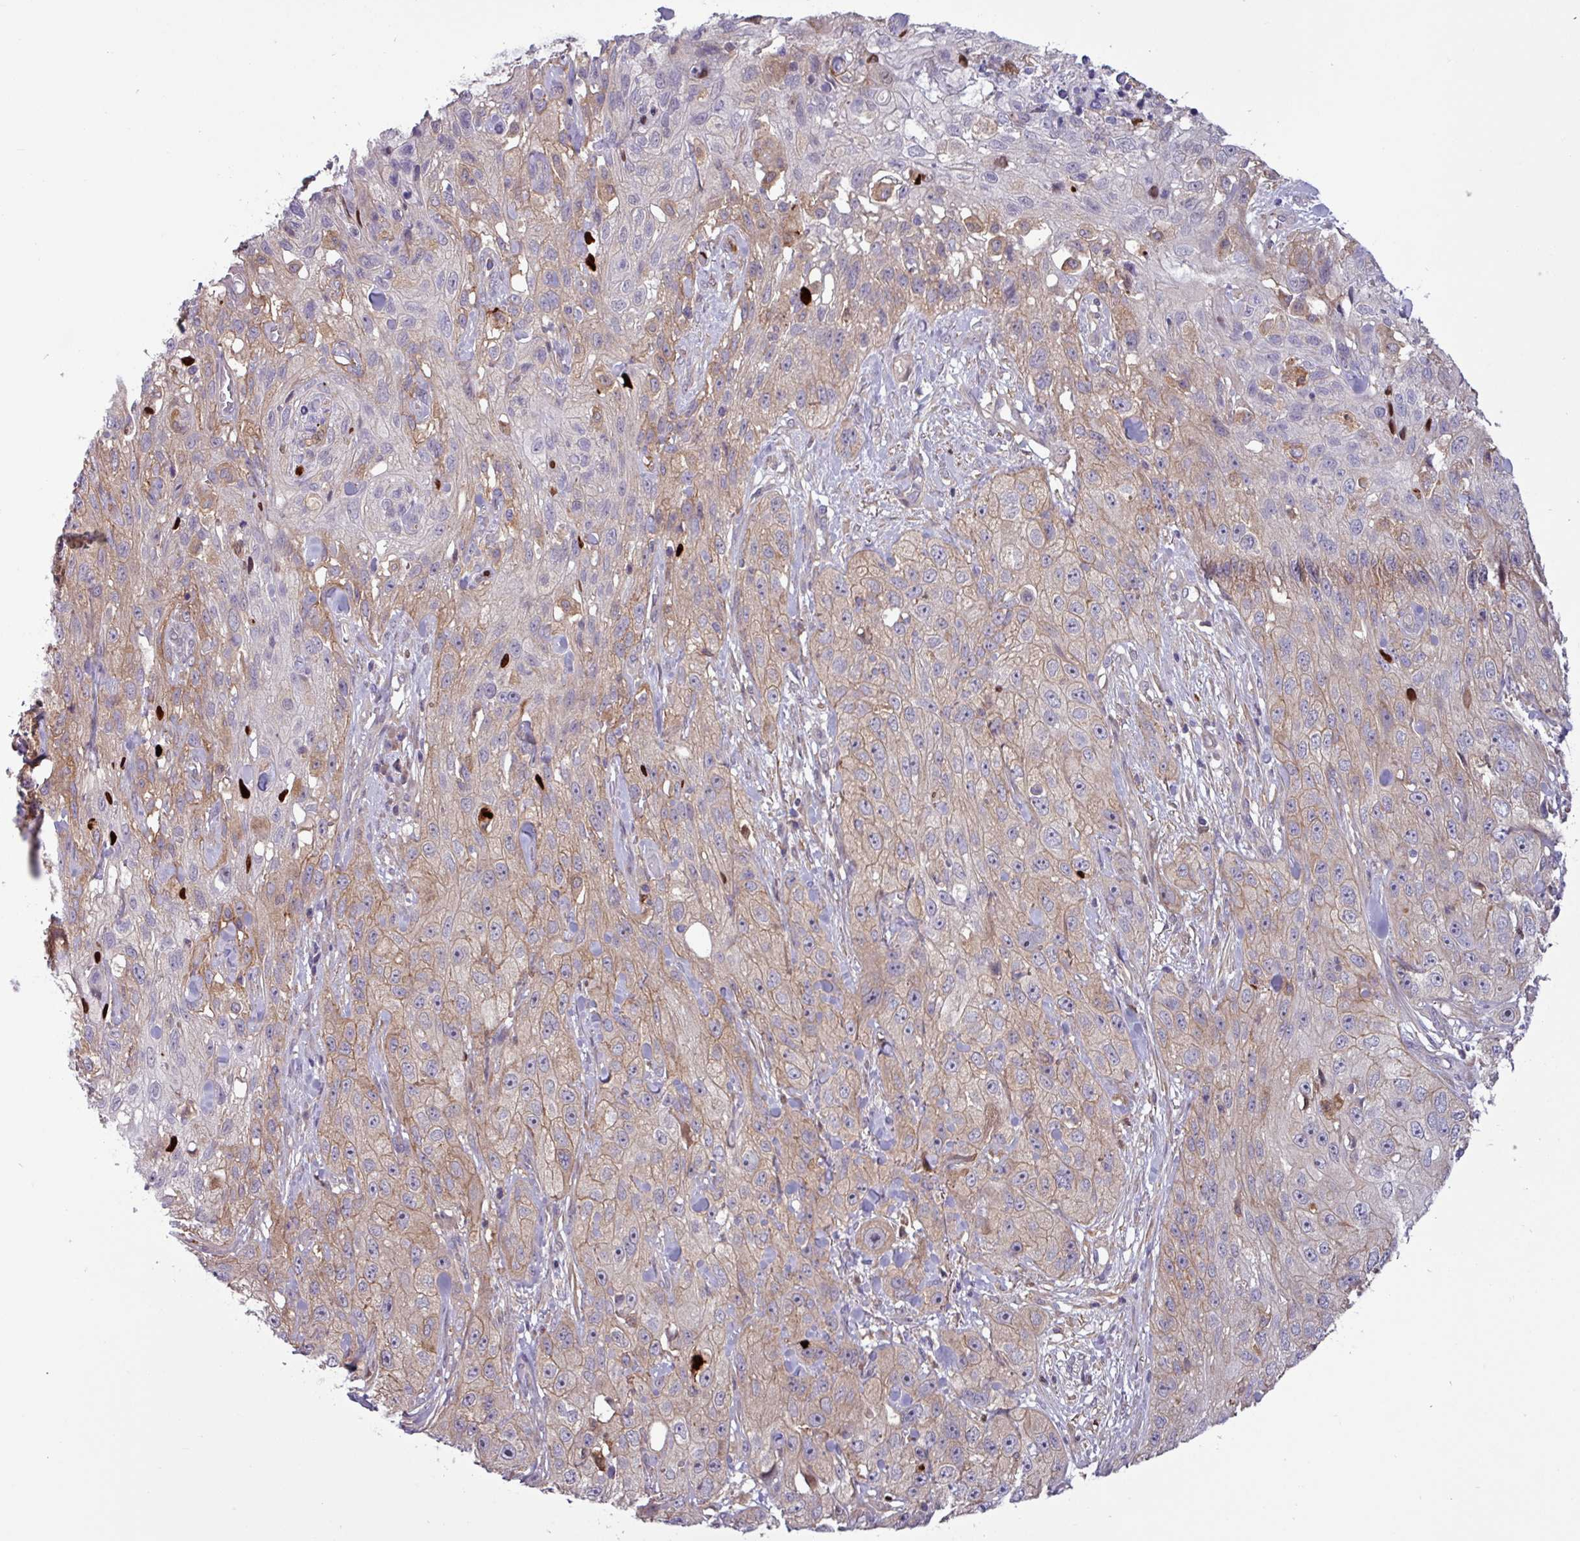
{"staining": {"intensity": "weak", "quantity": "25%-75%", "location": "cytoplasmic/membranous"}, "tissue": "skin cancer", "cell_type": "Tumor cells", "image_type": "cancer", "snomed": [{"axis": "morphology", "description": "Squamous cell carcinoma, NOS"}, {"axis": "topography", "description": "Skin"}, {"axis": "topography", "description": "Vulva"}], "caption": "Tumor cells exhibit weak cytoplasmic/membranous expression in approximately 25%-75% of cells in skin cancer (squamous cell carcinoma).", "gene": "PCED1A", "patient": {"sex": "female", "age": 86}}